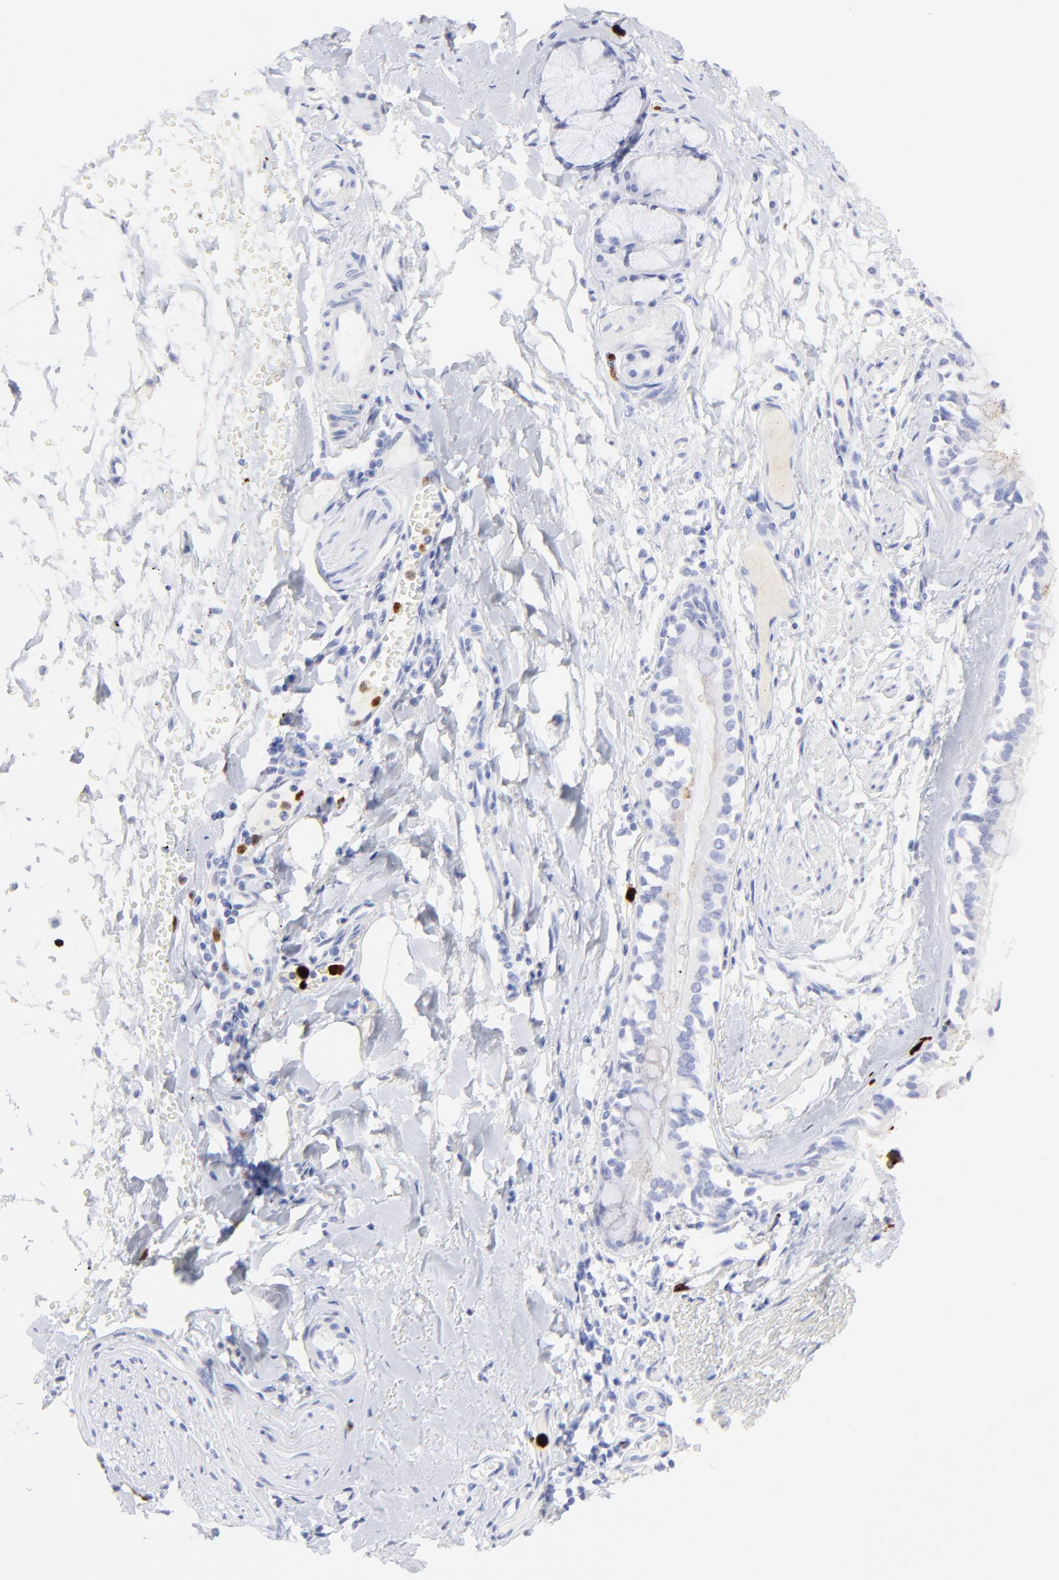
{"staining": {"intensity": "negative", "quantity": "none", "location": "none"}, "tissue": "bronchus", "cell_type": "Respiratory epithelial cells", "image_type": "normal", "snomed": [{"axis": "morphology", "description": "Normal tissue, NOS"}, {"axis": "topography", "description": "Bronchus"}, {"axis": "topography", "description": "Lung"}], "caption": "Immunohistochemical staining of benign bronchus displays no significant expression in respiratory epithelial cells.", "gene": "S100A12", "patient": {"sex": "female", "age": 56}}